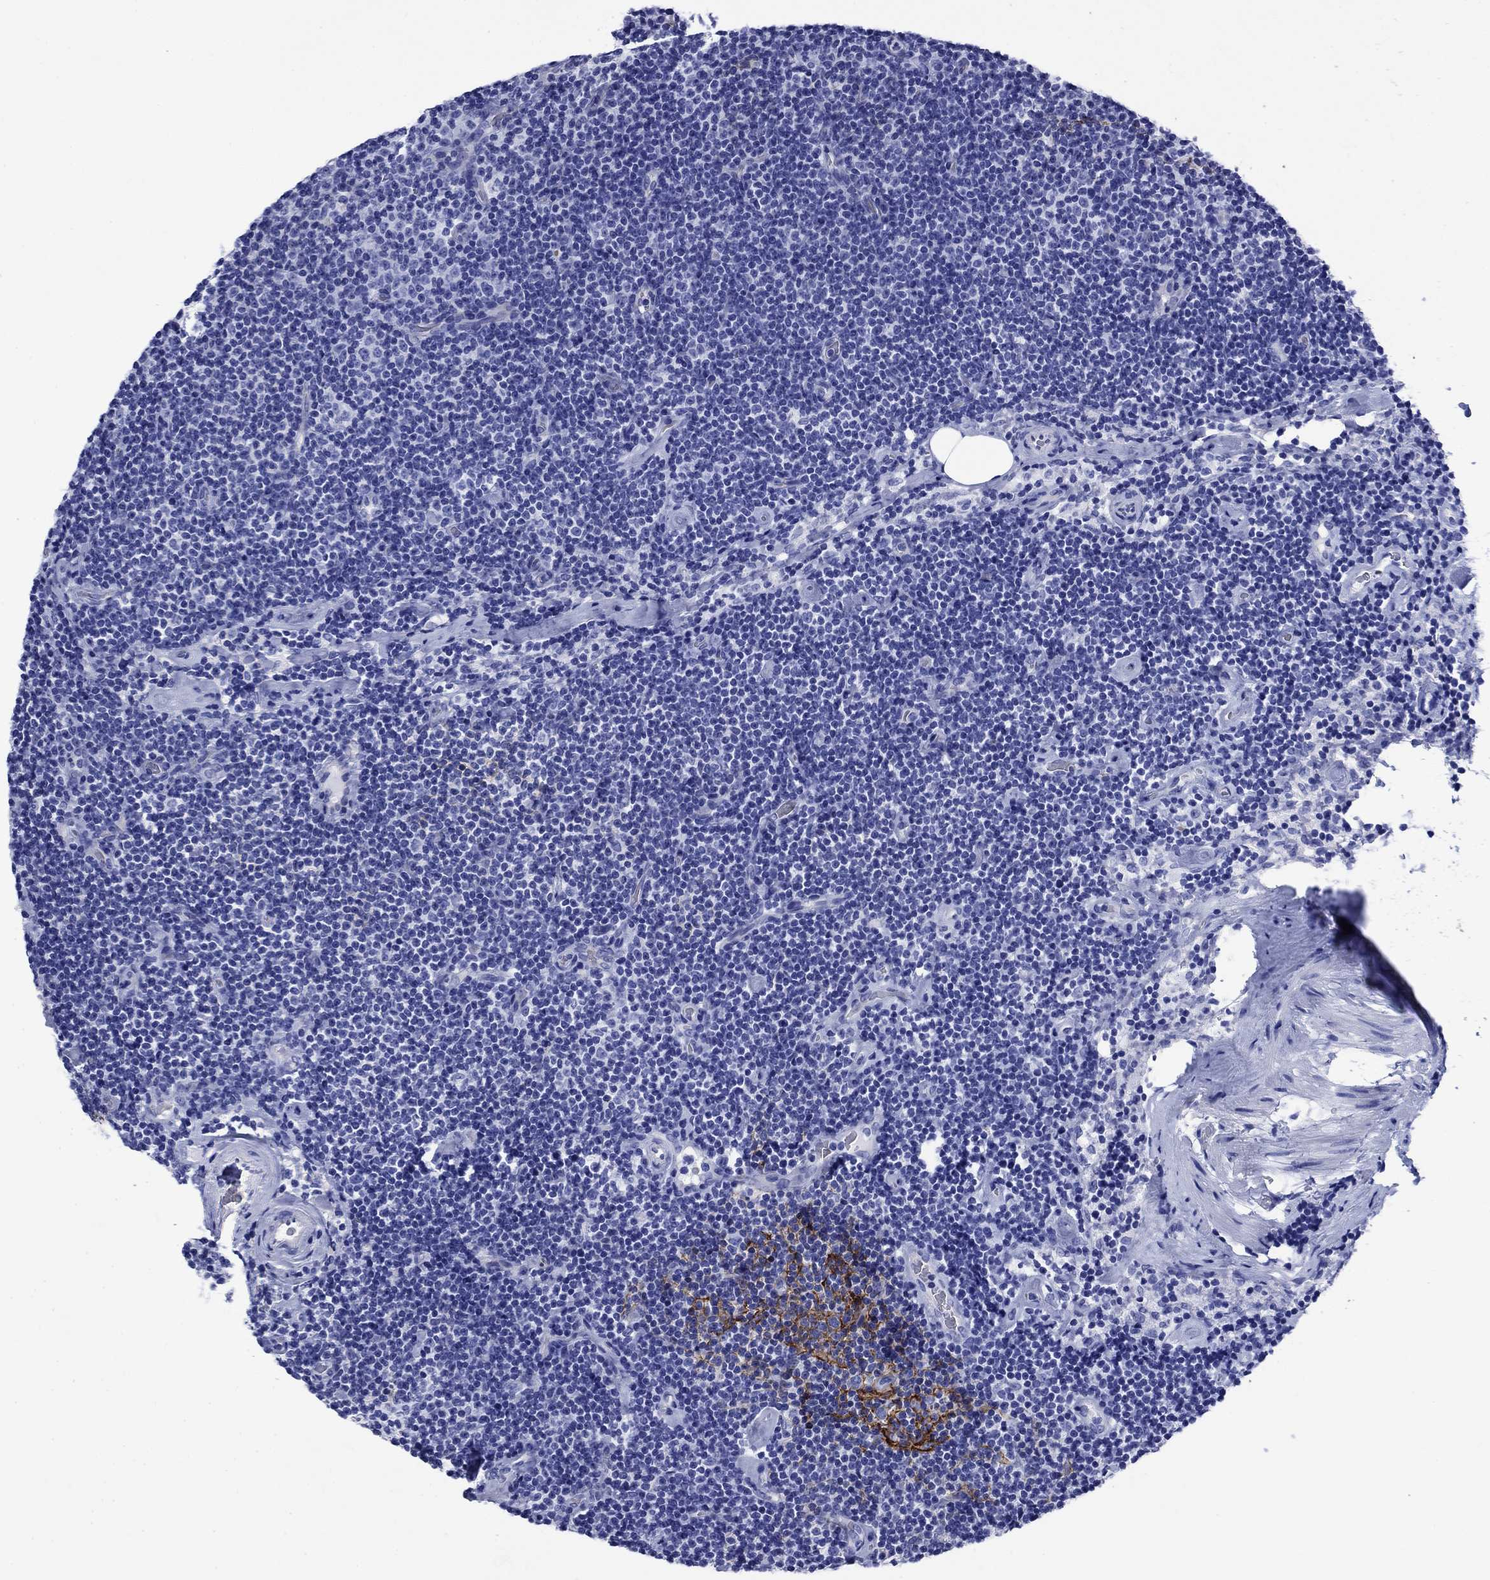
{"staining": {"intensity": "negative", "quantity": "none", "location": "none"}, "tissue": "lymphoma", "cell_type": "Tumor cells", "image_type": "cancer", "snomed": [{"axis": "morphology", "description": "Malignant lymphoma, non-Hodgkin's type, Low grade"}, {"axis": "topography", "description": "Lymph node"}], "caption": "IHC micrograph of neoplastic tissue: low-grade malignant lymphoma, non-Hodgkin's type stained with DAB demonstrates no significant protein expression in tumor cells.", "gene": "SLC1A2", "patient": {"sex": "male", "age": 81}}